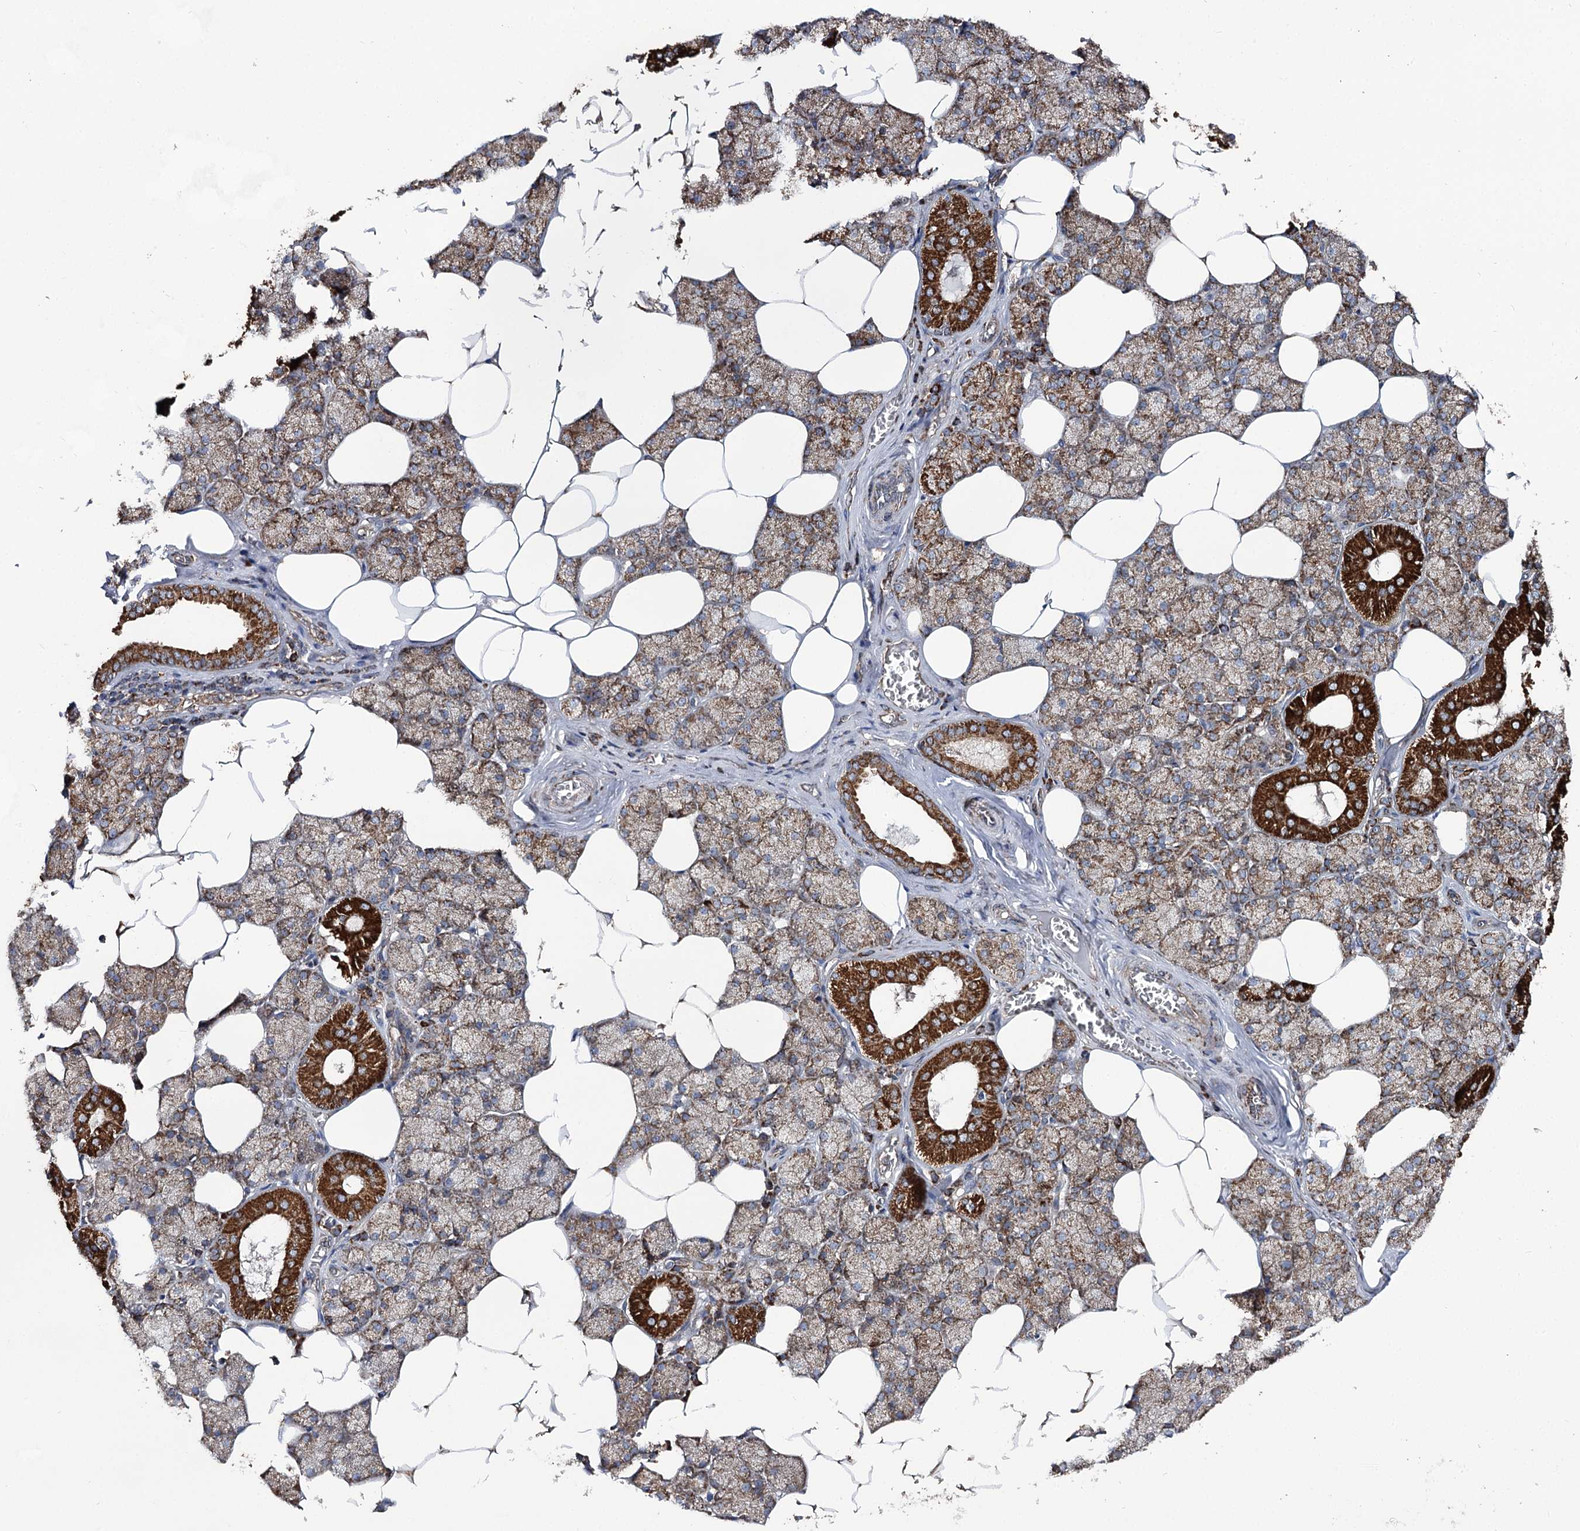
{"staining": {"intensity": "strong", "quantity": "<25%", "location": "cytoplasmic/membranous"}, "tissue": "salivary gland", "cell_type": "Glandular cells", "image_type": "normal", "snomed": [{"axis": "morphology", "description": "Normal tissue, NOS"}, {"axis": "topography", "description": "Salivary gland"}], "caption": "An image showing strong cytoplasmic/membranous staining in approximately <25% of glandular cells in normal salivary gland, as visualized by brown immunohistochemical staining.", "gene": "MSANTD2", "patient": {"sex": "male", "age": 62}}